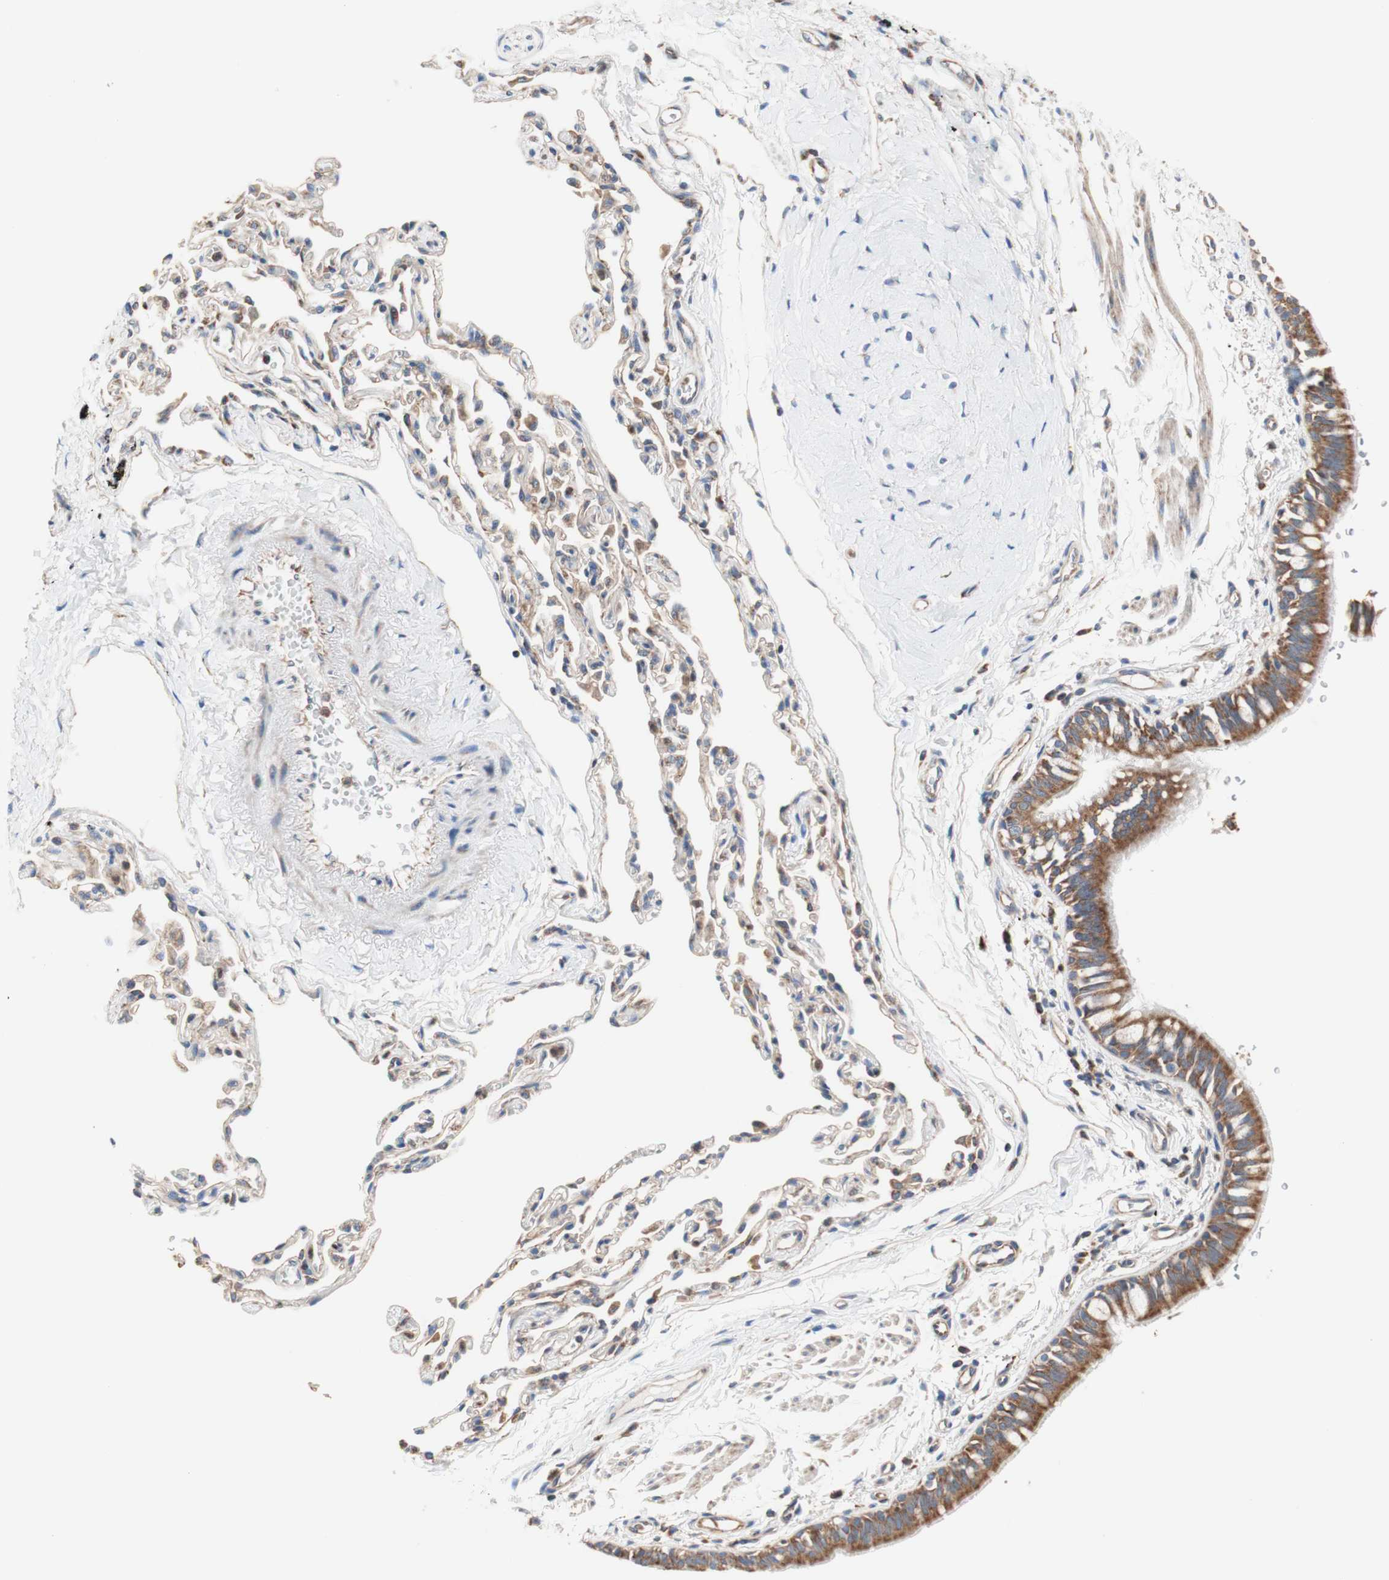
{"staining": {"intensity": "strong", "quantity": ">75%", "location": "cytoplasmic/membranous"}, "tissue": "bronchus", "cell_type": "Respiratory epithelial cells", "image_type": "normal", "snomed": [{"axis": "morphology", "description": "Normal tissue, NOS"}, {"axis": "topography", "description": "Bronchus"}, {"axis": "topography", "description": "Lung"}], "caption": "An image of human bronchus stained for a protein demonstrates strong cytoplasmic/membranous brown staining in respiratory epithelial cells. Nuclei are stained in blue.", "gene": "FMR1", "patient": {"sex": "male", "age": 64}}